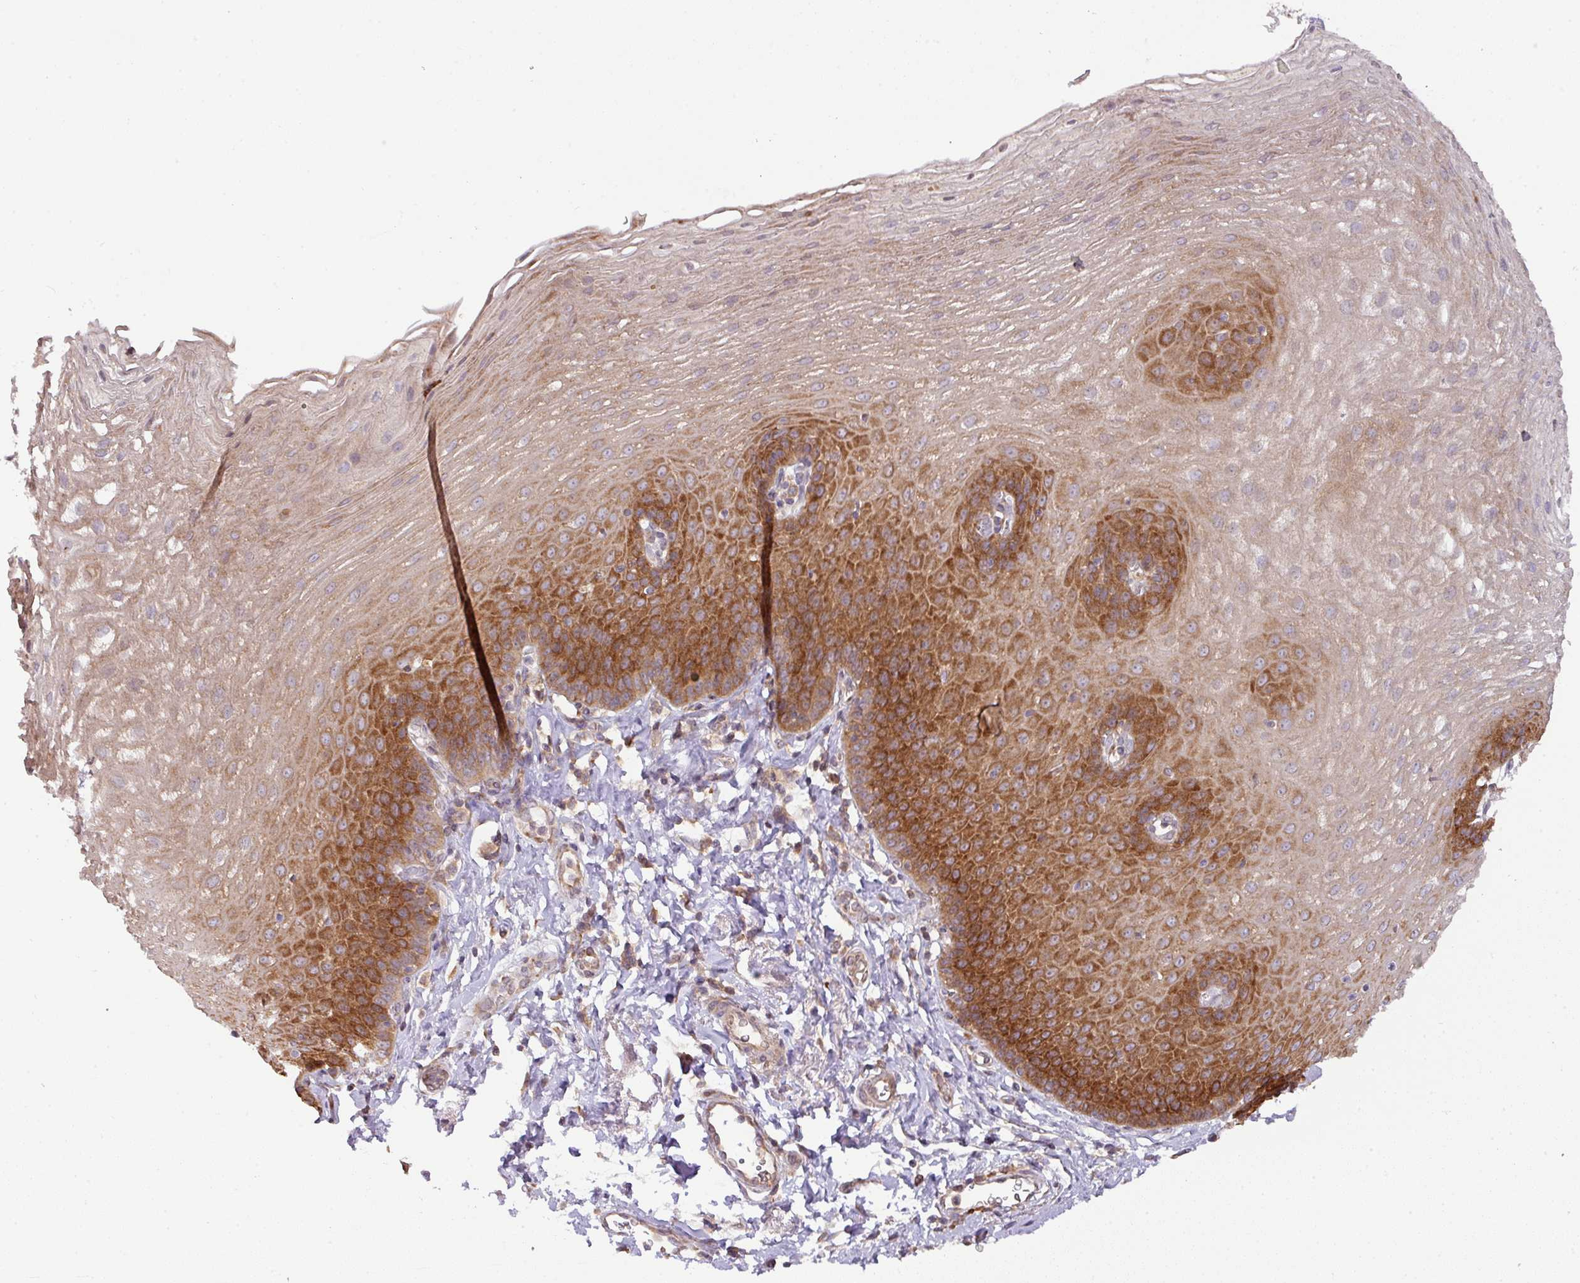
{"staining": {"intensity": "strong", "quantity": ">75%", "location": "cytoplasmic/membranous"}, "tissue": "esophagus", "cell_type": "Squamous epithelial cells", "image_type": "normal", "snomed": [{"axis": "morphology", "description": "Normal tissue, NOS"}, {"axis": "topography", "description": "Esophagus"}], "caption": "Immunohistochemical staining of unremarkable human esophagus reveals strong cytoplasmic/membranous protein positivity in about >75% of squamous epithelial cells. (IHC, brightfield microscopy, high magnification).", "gene": "GALP", "patient": {"sex": "female", "age": 81}}